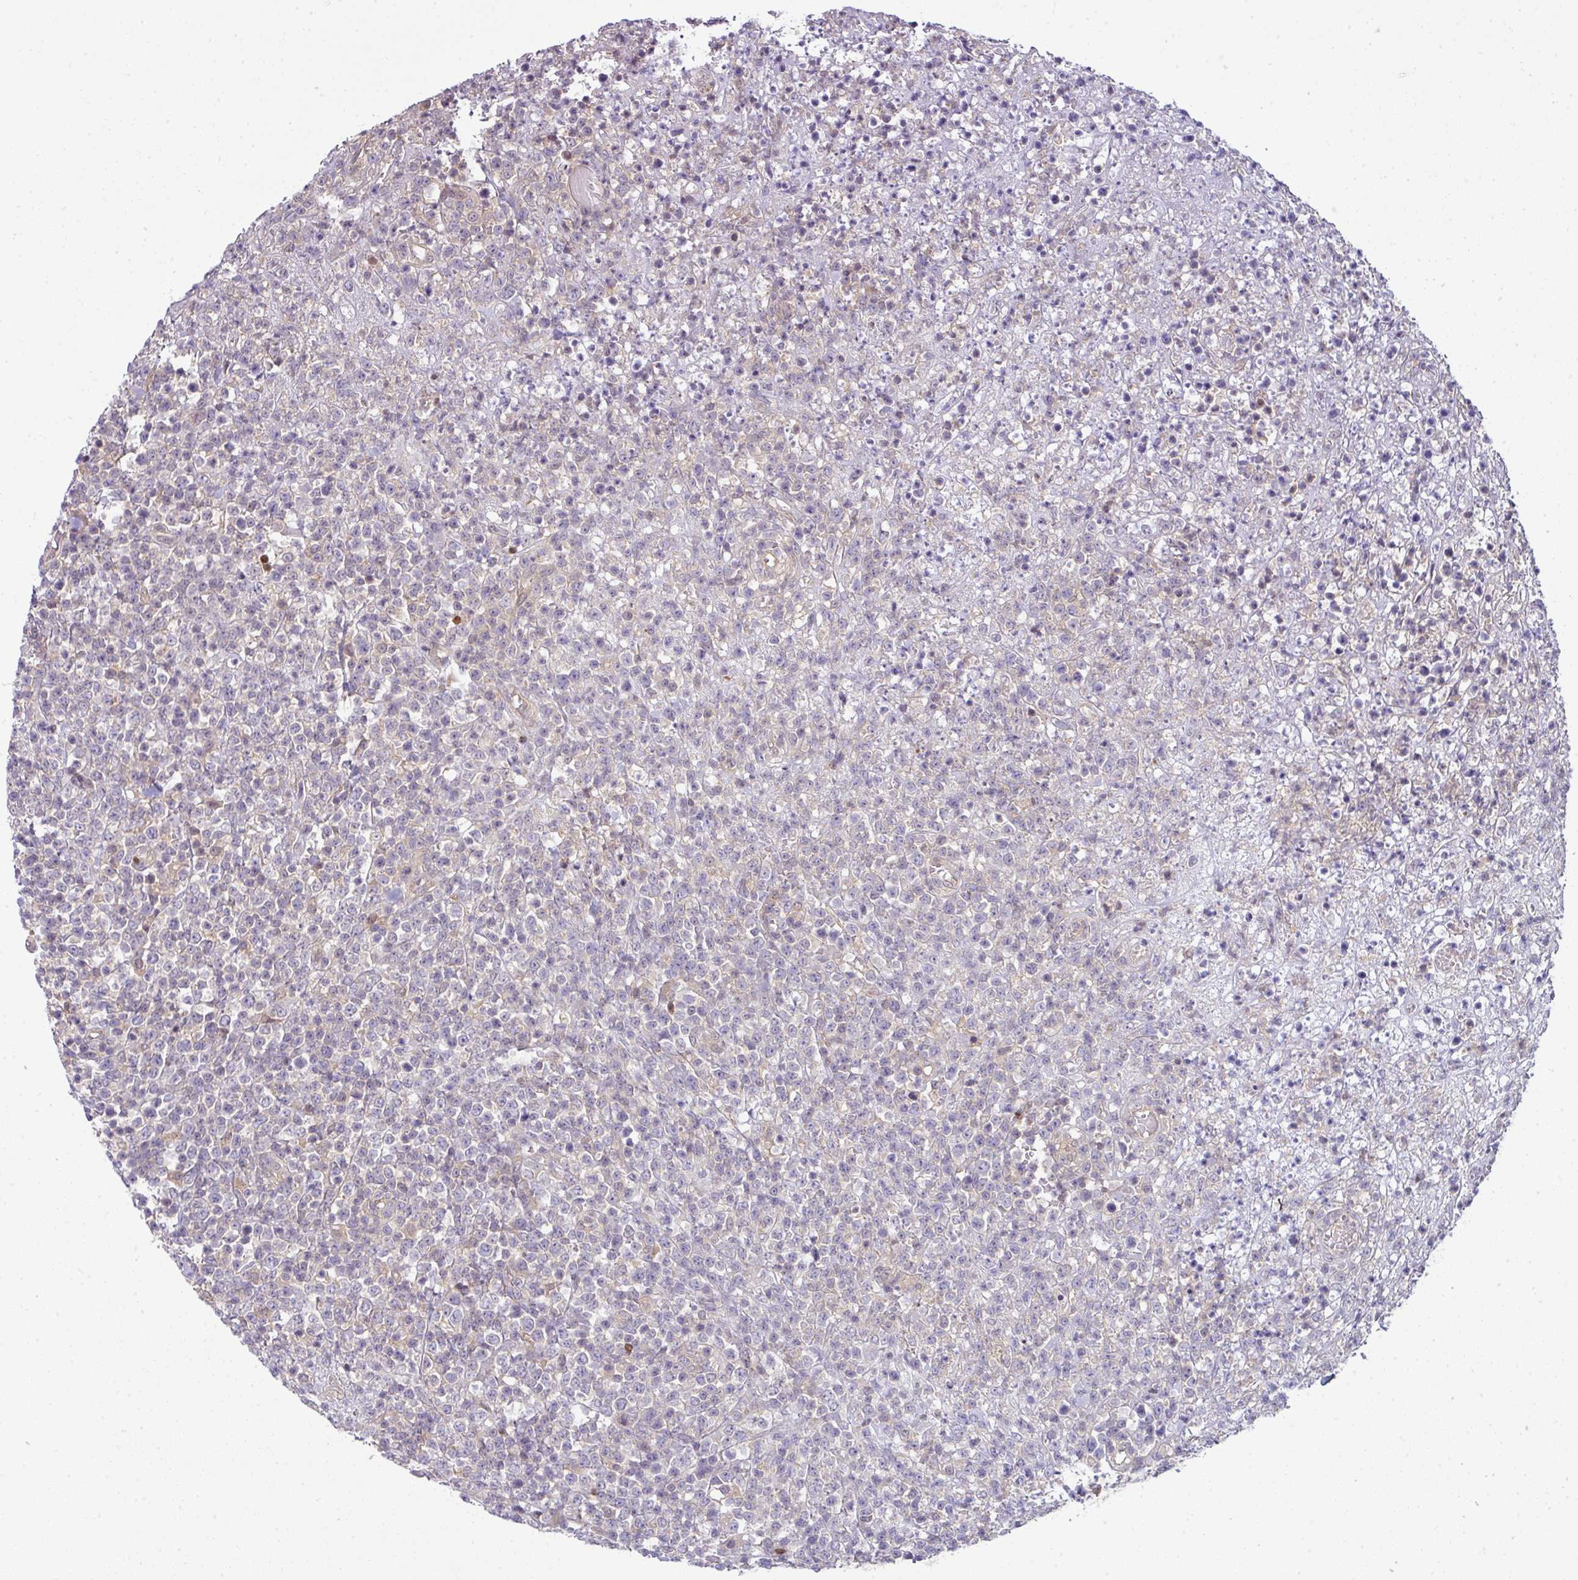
{"staining": {"intensity": "negative", "quantity": "none", "location": "none"}, "tissue": "lymphoma", "cell_type": "Tumor cells", "image_type": "cancer", "snomed": [{"axis": "morphology", "description": "Malignant lymphoma, non-Hodgkin's type, High grade"}, {"axis": "topography", "description": "Colon"}], "caption": "Immunohistochemical staining of high-grade malignant lymphoma, non-Hodgkin's type displays no significant expression in tumor cells.", "gene": "STAT5A", "patient": {"sex": "female", "age": 53}}